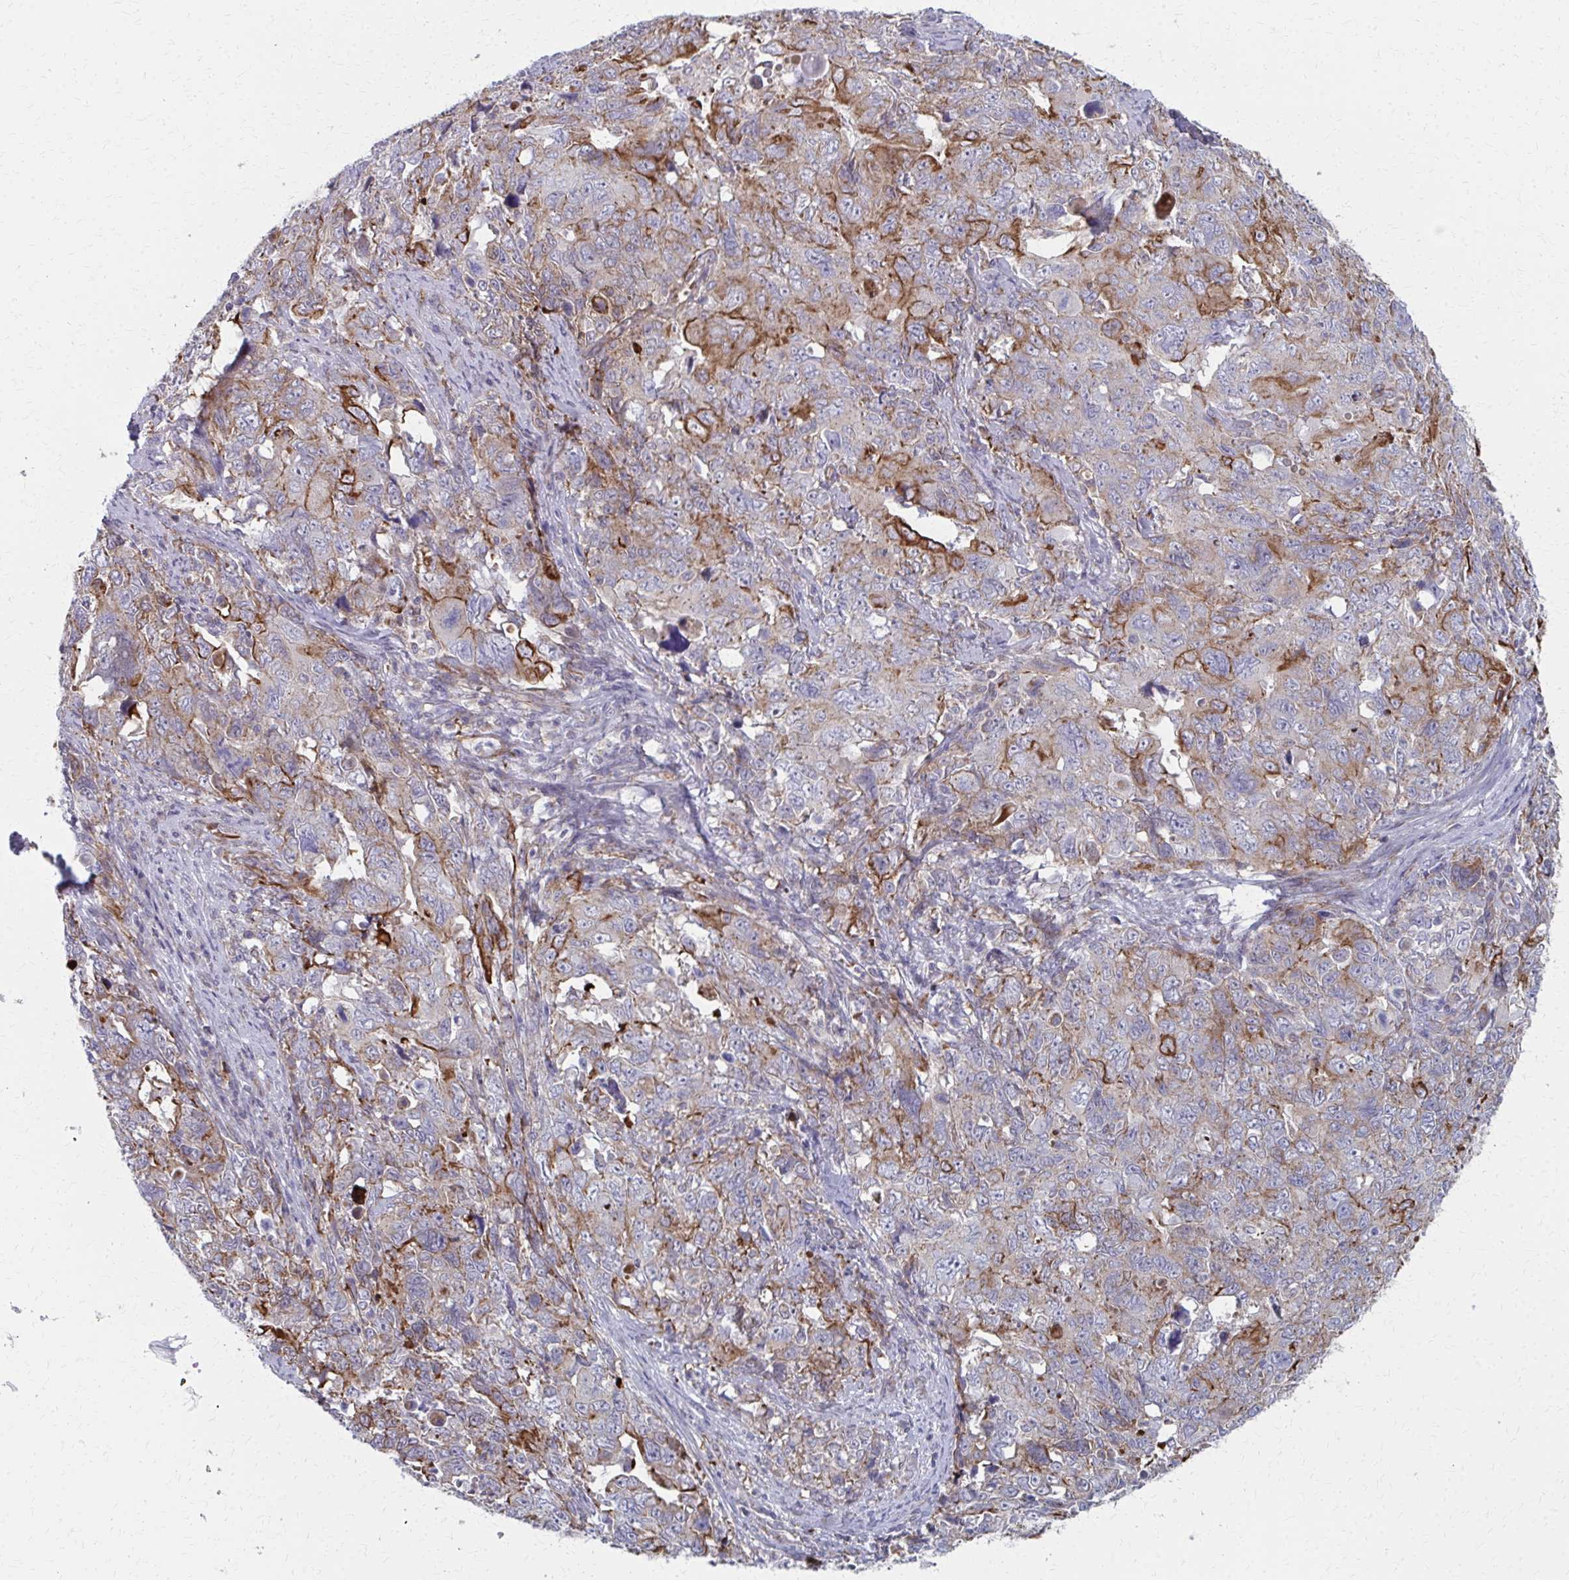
{"staining": {"intensity": "moderate", "quantity": "25%-75%", "location": "cytoplasmic/membranous"}, "tissue": "cervical cancer", "cell_type": "Tumor cells", "image_type": "cancer", "snomed": [{"axis": "morphology", "description": "Adenocarcinoma, NOS"}, {"axis": "topography", "description": "Cervix"}], "caption": "Adenocarcinoma (cervical) stained with a protein marker reveals moderate staining in tumor cells.", "gene": "FAHD1", "patient": {"sex": "female", "age": 63}}